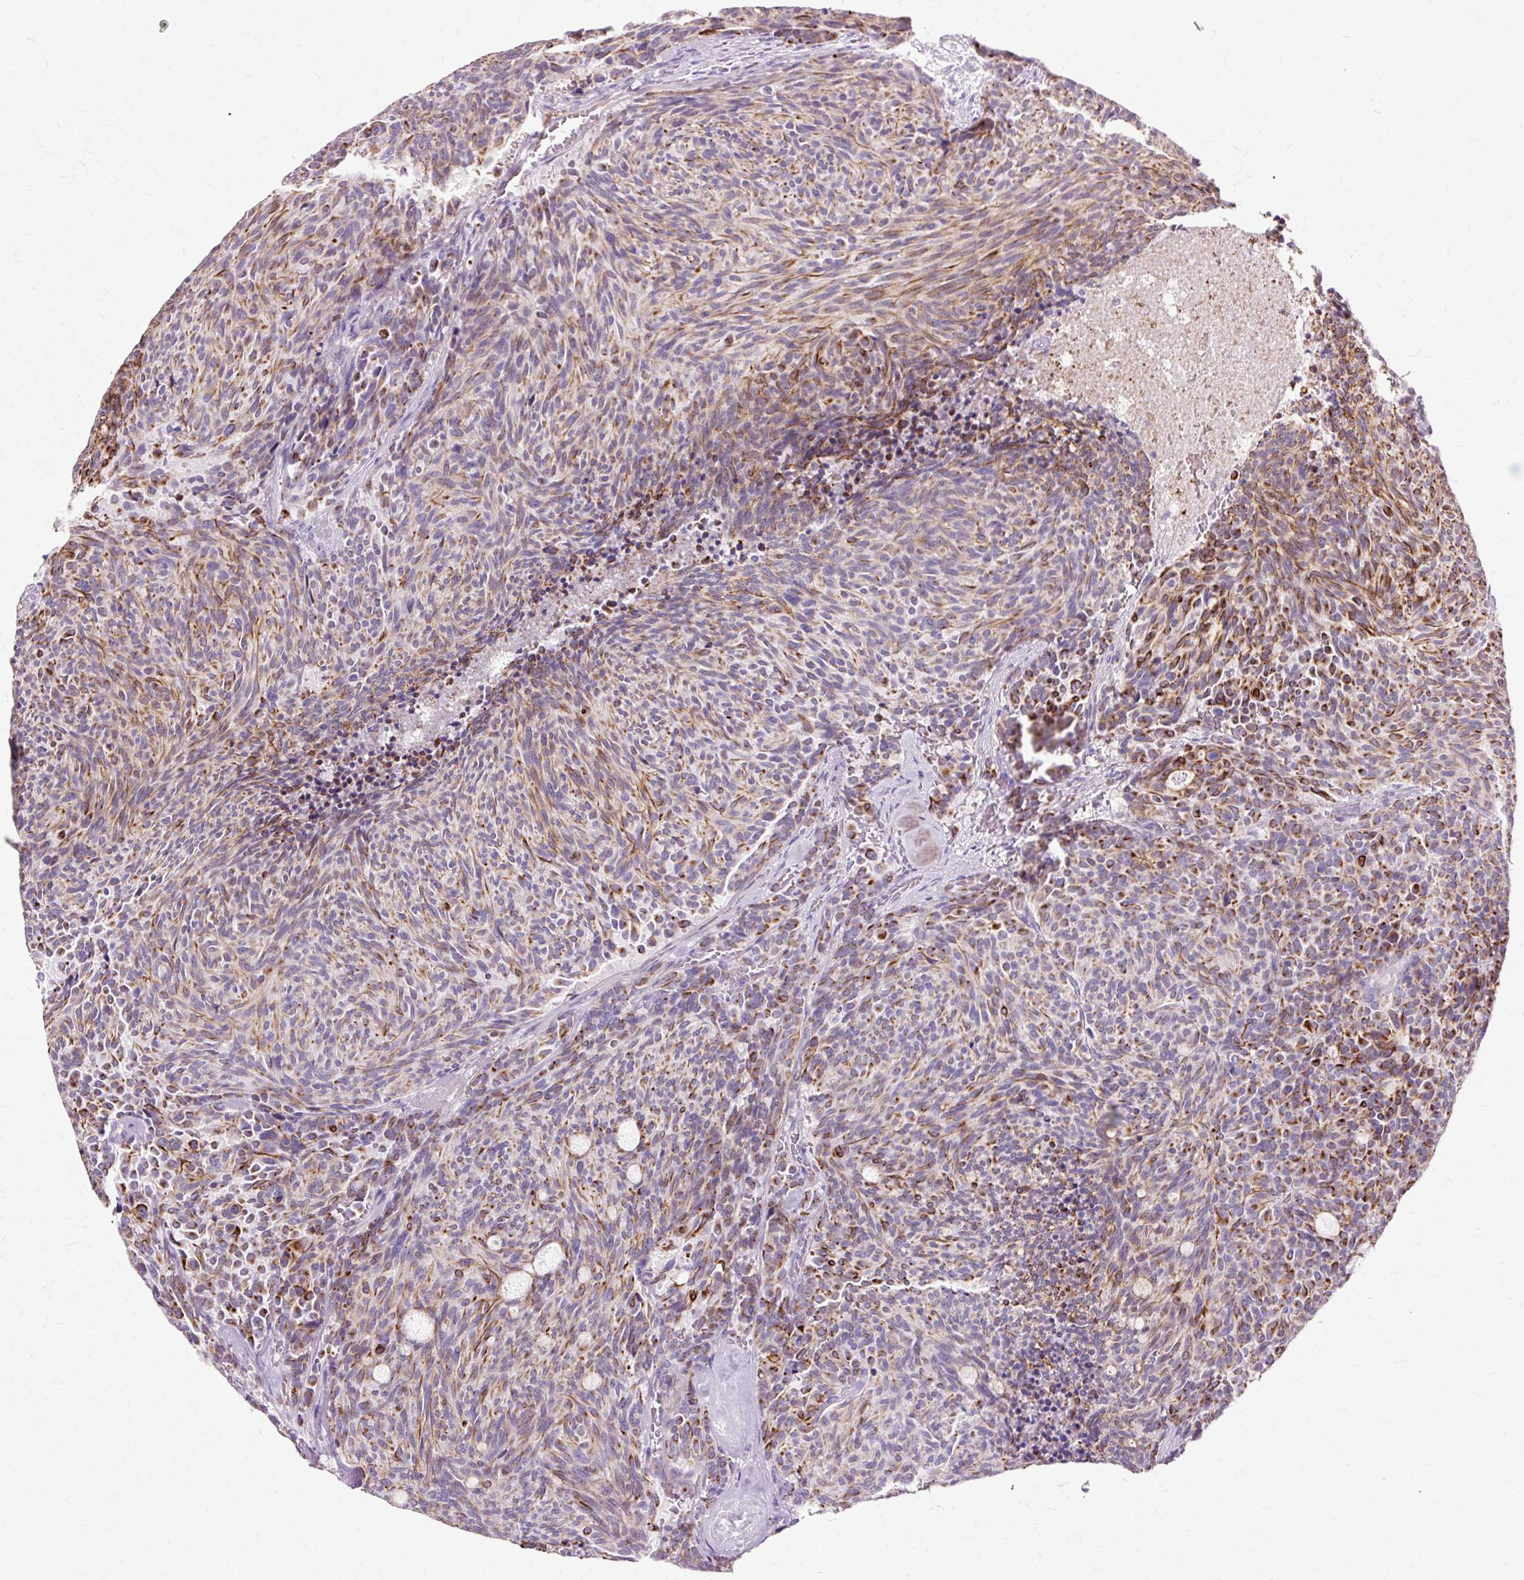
{"staining": {"intensity": "moderate", "quantity": ">75%", "location": "cytoplasmic/membranous"}, "tissue": "carcinoid", "cell_type": "Tumor cells", "image_type": "cancer", "snomed": [{"axis": "morphology", "description": "Carcinoid, malignant, NOS"}, {"axis": "topography", "description": "Pancreas"}], "caption": "DAB (3,3'-diaminobenzidine) immunohistochemical staining of carcinoid exhibits moderate cytoplasmic/membranous protein positivity in about >75% of tumor cells.", "gene": "DCTN4", "patient": {"sex": "female", "age": 54}}